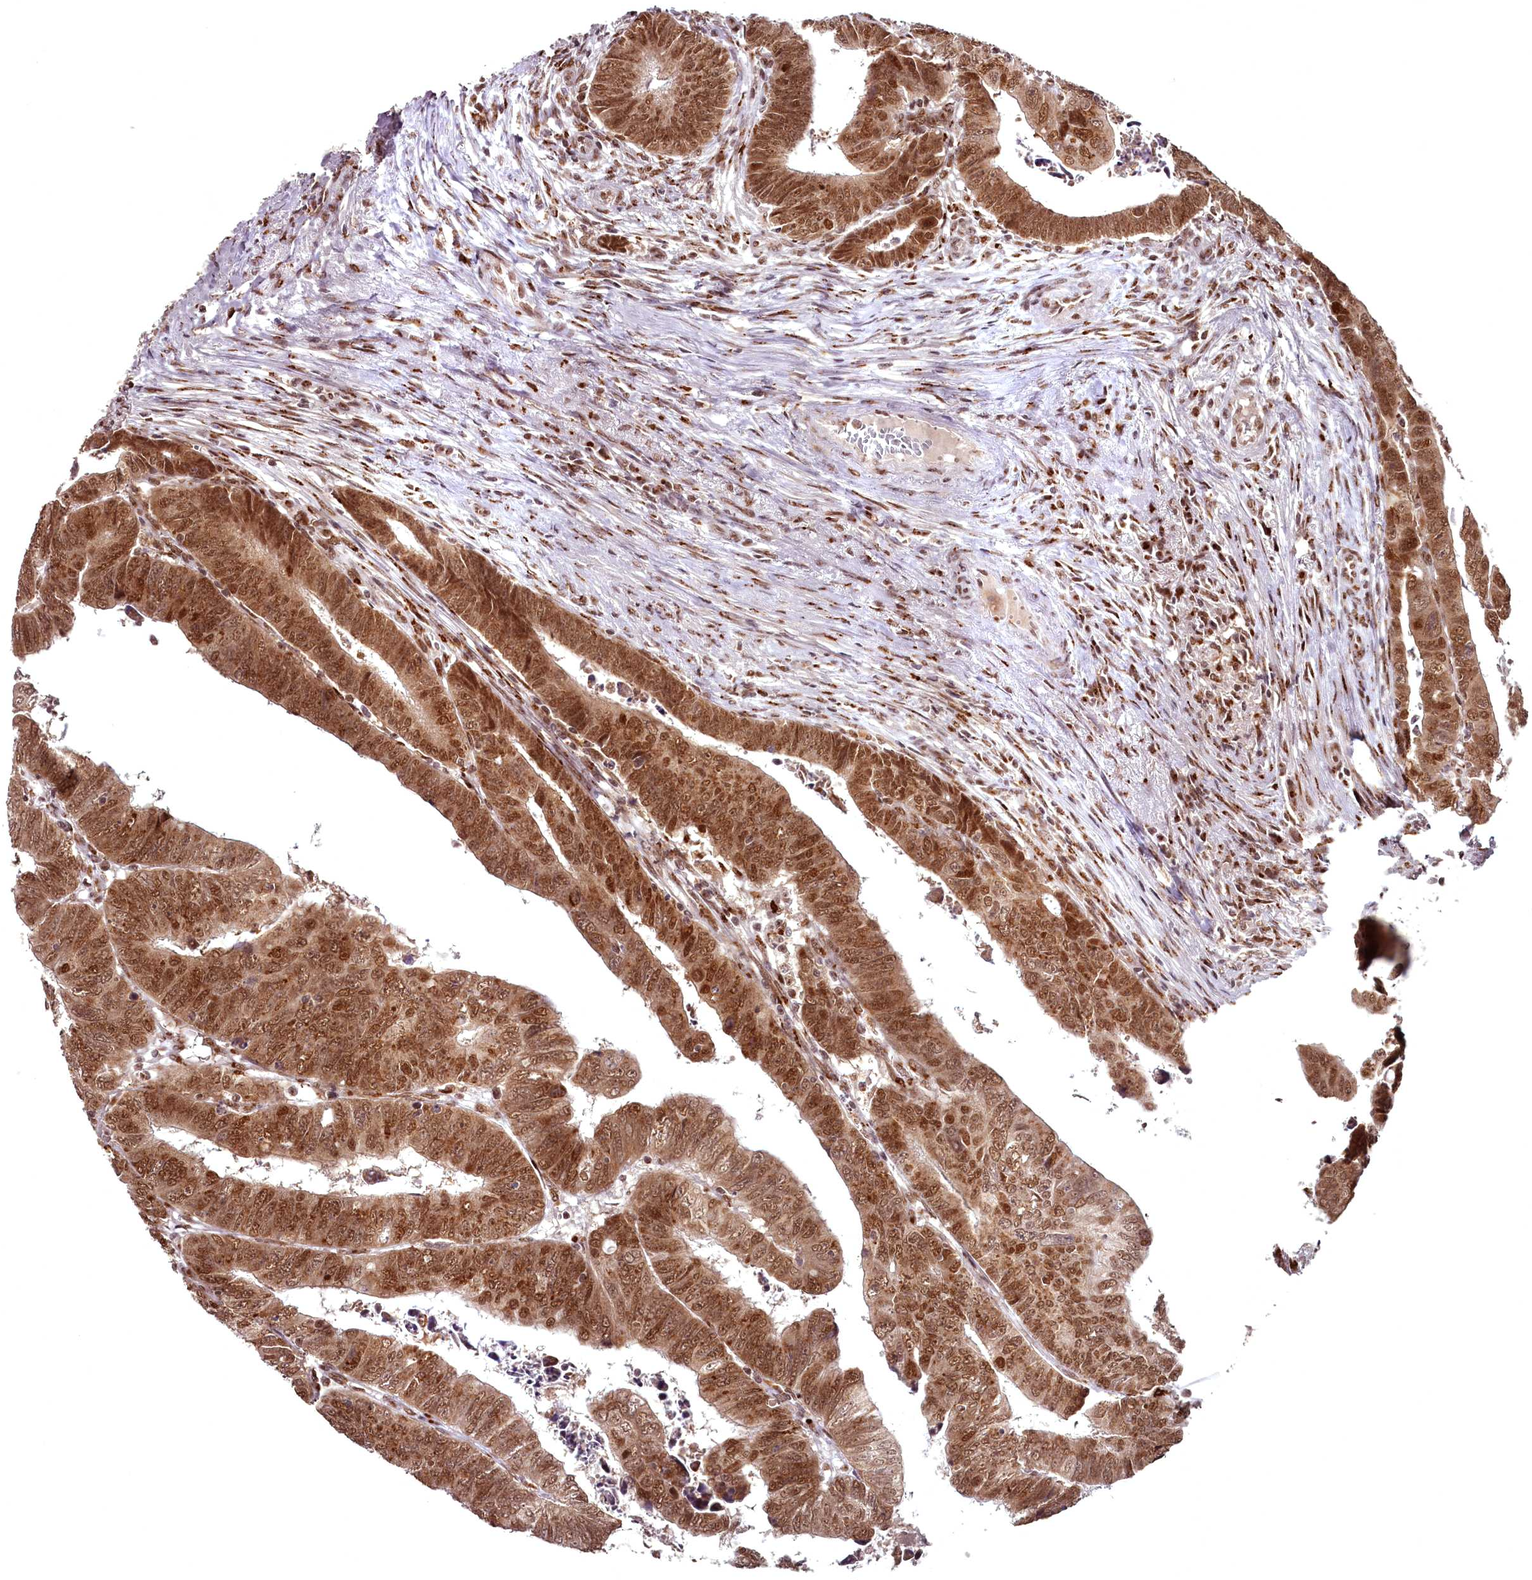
{"staining": {"intensity": "moderate", "quantity": ">75%", "location": "cytoplasmic/membranous,nuclear"}, "tissue": "colorectal cancer", "cell_type": "Tumor cells", "image_type": "cancer", "snomed": [{"axis": "morphology", "description": "Normal tissue, NOS"}, {"axis": "morphology", "description": "Adenocarcinoma, NOS"}, {"axis": "topography", "description": "Rectum"}], "caption": "Brown immunohistochemical staining in human colorectal cancer demonstrates moderate cytoplasmic/membranous and nuclear staining in approximately >75% of tumor cells. The protein of interest is shown in brown color, while the nuclei are stained blue.", "gene": "CEP83", "patient": {"sex": "female", "age": 65}}